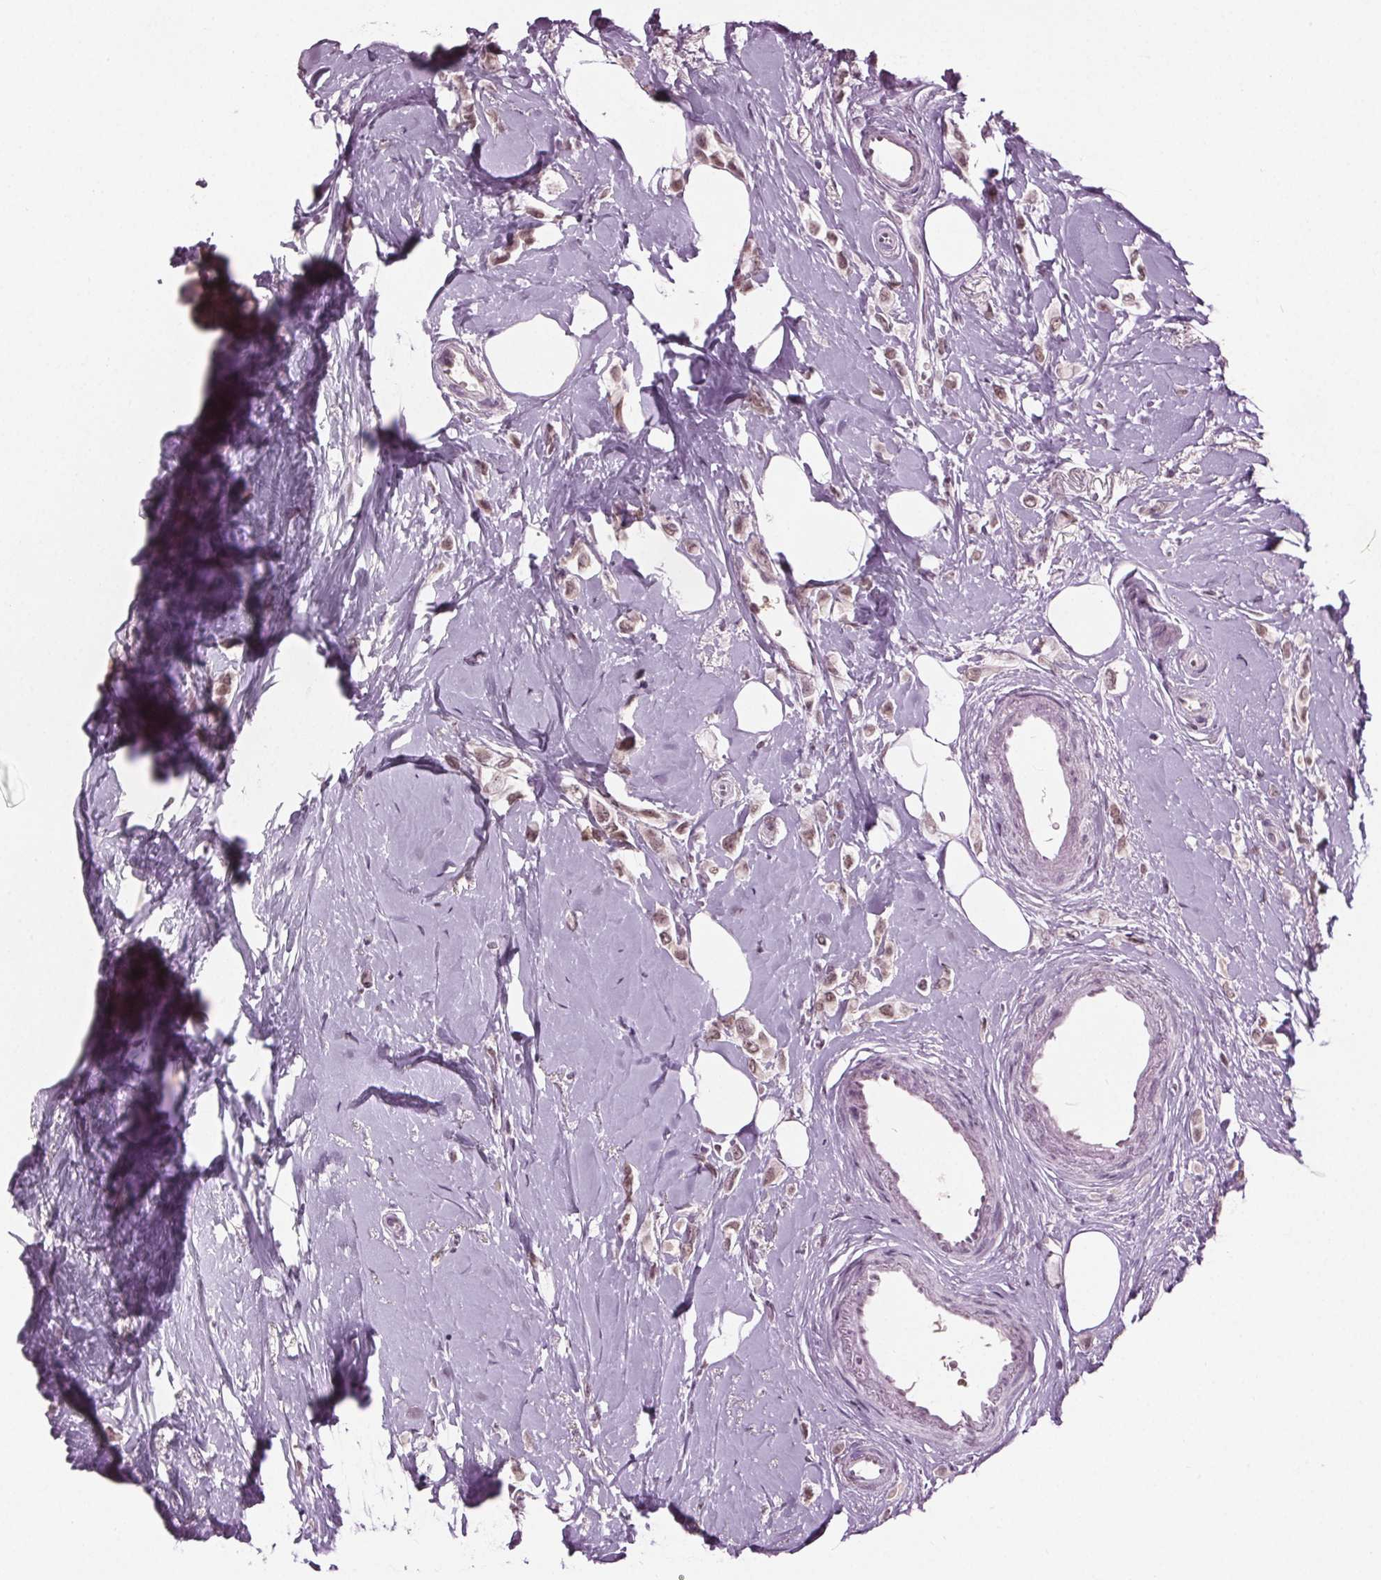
{"staining": {"intensity": "weak", "quantity": ">75%", "location": "nuclear"}, "tissue": "breast cancer", "cell_type": "Tumor cells", "image_type": "cancer", "snomed": [{"axis": "morphology", "description": "Lobular carcinoma"}, {"axis": "topography", "description": "Breast"}], "caption": "Immunohistochemical staining of lobular carcinoma (breast) exhibits low levels of weak nuclear positivity in about >75% of tumor cells.", "gene": "IWS1", "patient": {"sex": "female", "age": 66}}